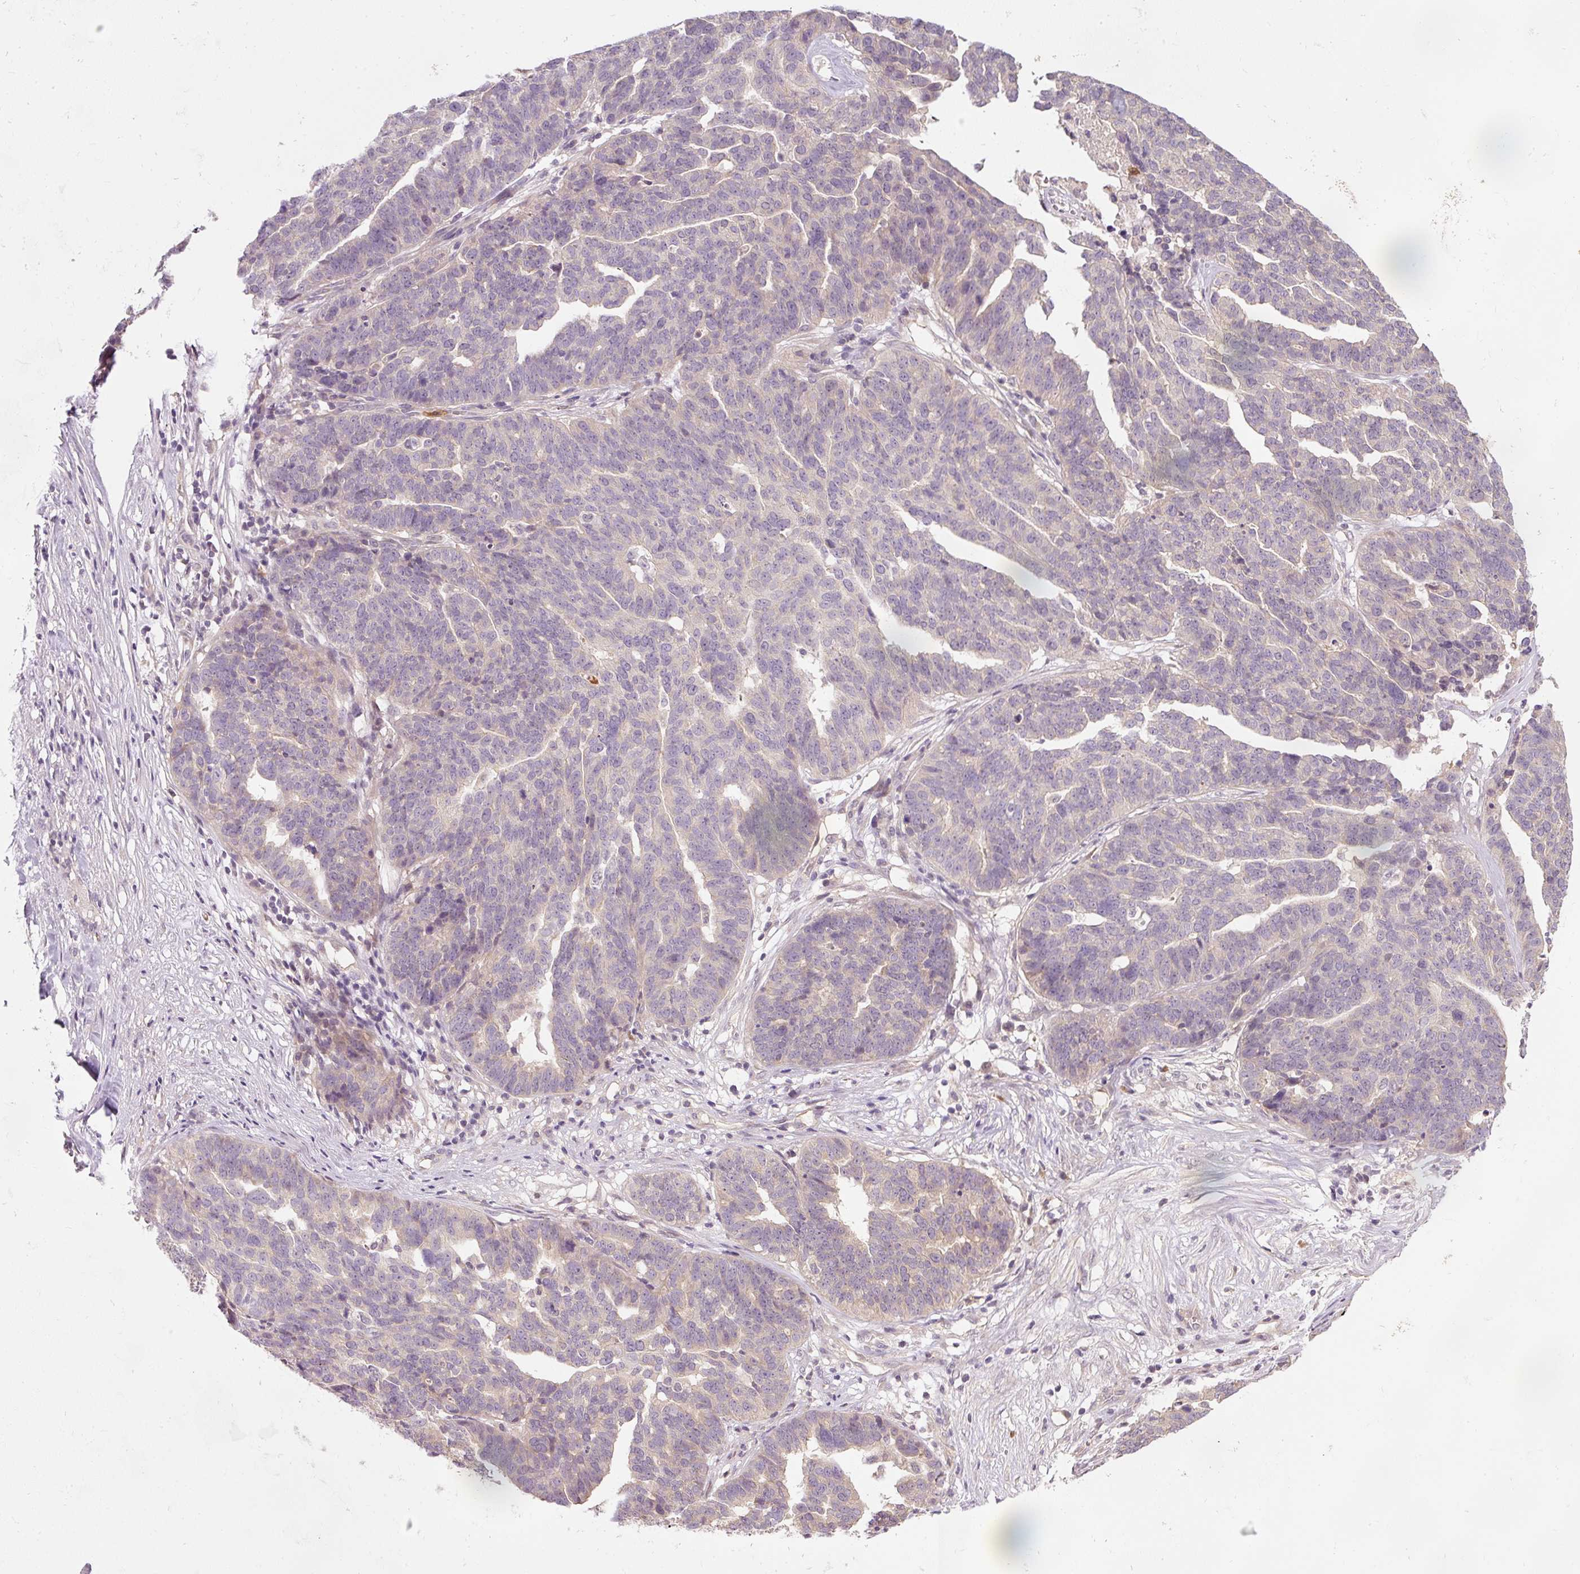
{"staining": {"intensity": "negative", "quantity": "none", "location": "none"}, "tissue": "ovarian cancer", "cell_type": "Tumor cells", "image_type": "cancer", "snomed": [{"axis": "morphology", "description": "Cystadenocarcinoma, serous, NOS"}, {"axis": "topography", "description": "Ovary"}], "caption": "There is no significant staining in tumor cells of ovarian cancer (serous cystadenocarcinoma).", "gene": "CTTNBP2", "patient": {"sex": "female", "age": 59}}